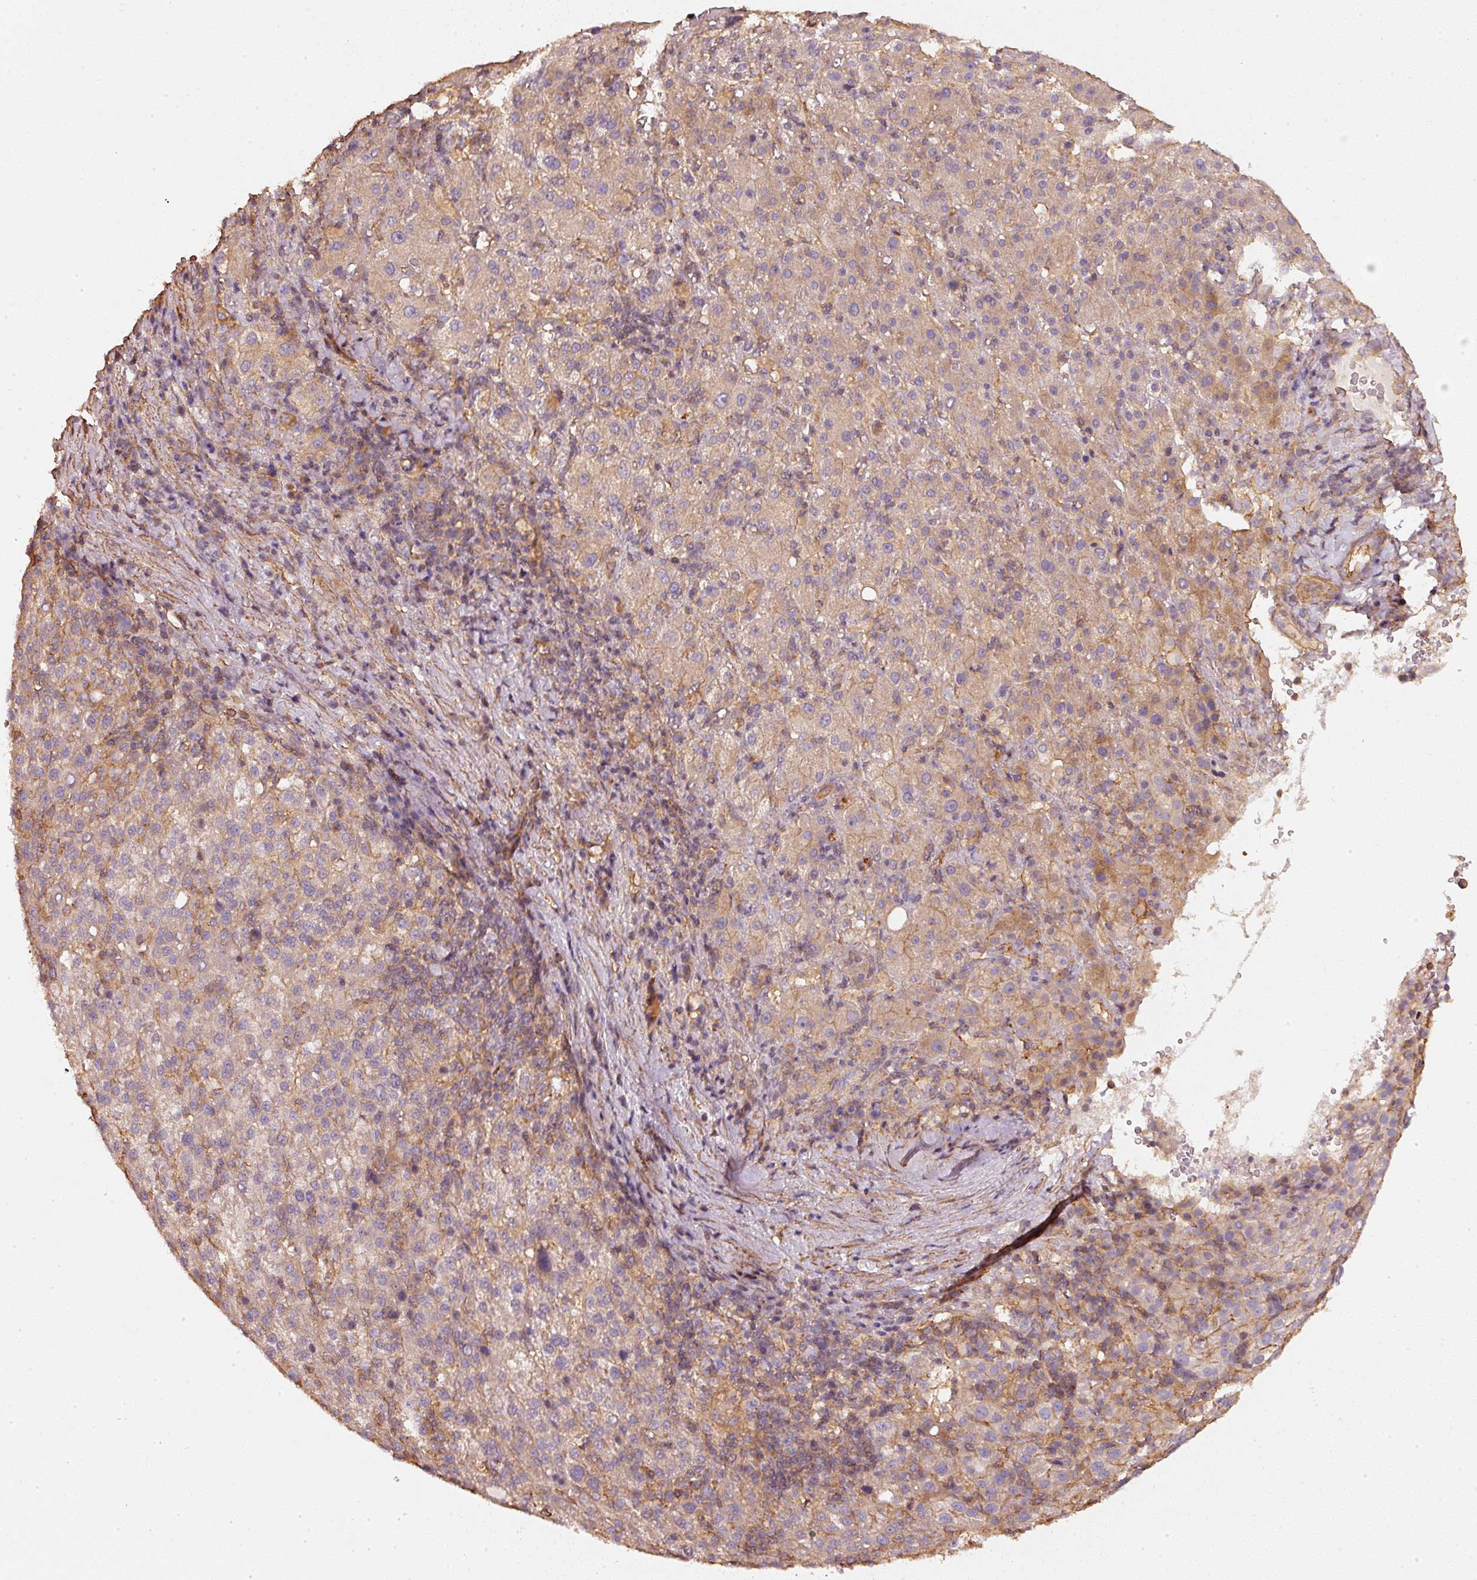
{"staining": {"intensity": "weak", "quantity": "25%-75%", "location": "cytoplasmic/membranous"}, "tissue": "liver cancer", "cell_type": "Tumor cells", "image_type": "cancer", "snomed": [{"axis": "morphology", "description": "Carcinoma, Hepatocellular, NOS"}, {"axis": "topography", "description": "Liver"}], "caption": "Immunohistochemical staining of human liver cancer shows weak cytoplasmic/membranous protein positivity in about 25%-75% of tumor cells. (brown staining indicates protein expression, while blue staining denotes nuclei).", "gene": "CEP95", "patient": {"sex": "female", "age": 58}}